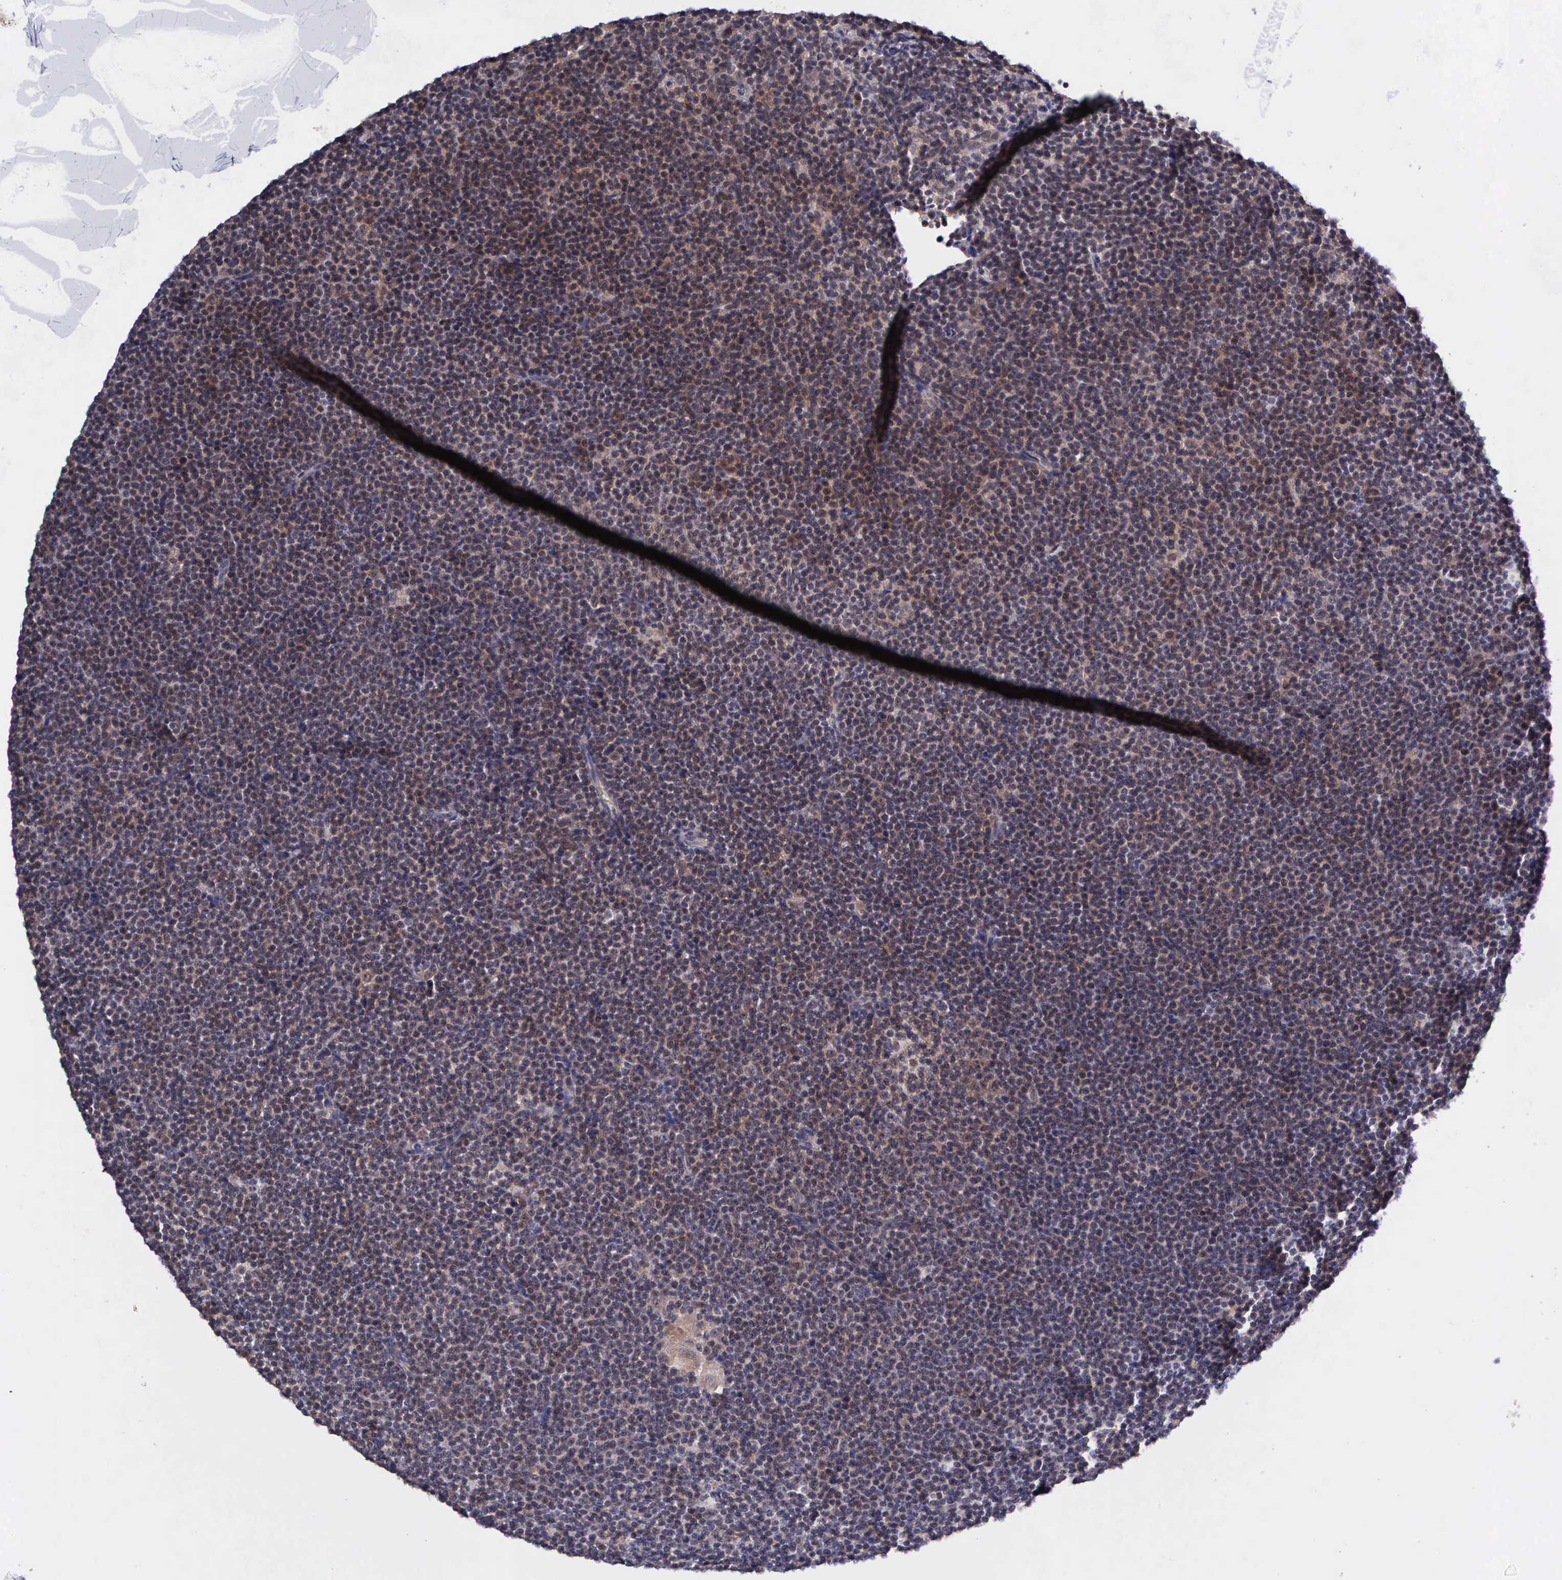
{"staining": {"intensity": "negative", "quantity": "none", "location": "none"}, "tissue": "lymphoma", "cell_type": "Tumor cells", "image_type": "cancer", "snomed": [{"axis": "morphology", "description": "Malignant lymphoma, non-Hodgkin's type, Low grade"}, {"axis": "topography", "description": "Lymph node"}], "caption": "Tumor cells show no significant positivity in malignant lymphoma, non-Hodgkin's type (low-grade). (DAB immunohistochemistry visualized using brightfield microscopy, high magnification).", "gene": "PRICKLE3", "patient": {"sex": "female", "age": 69}}